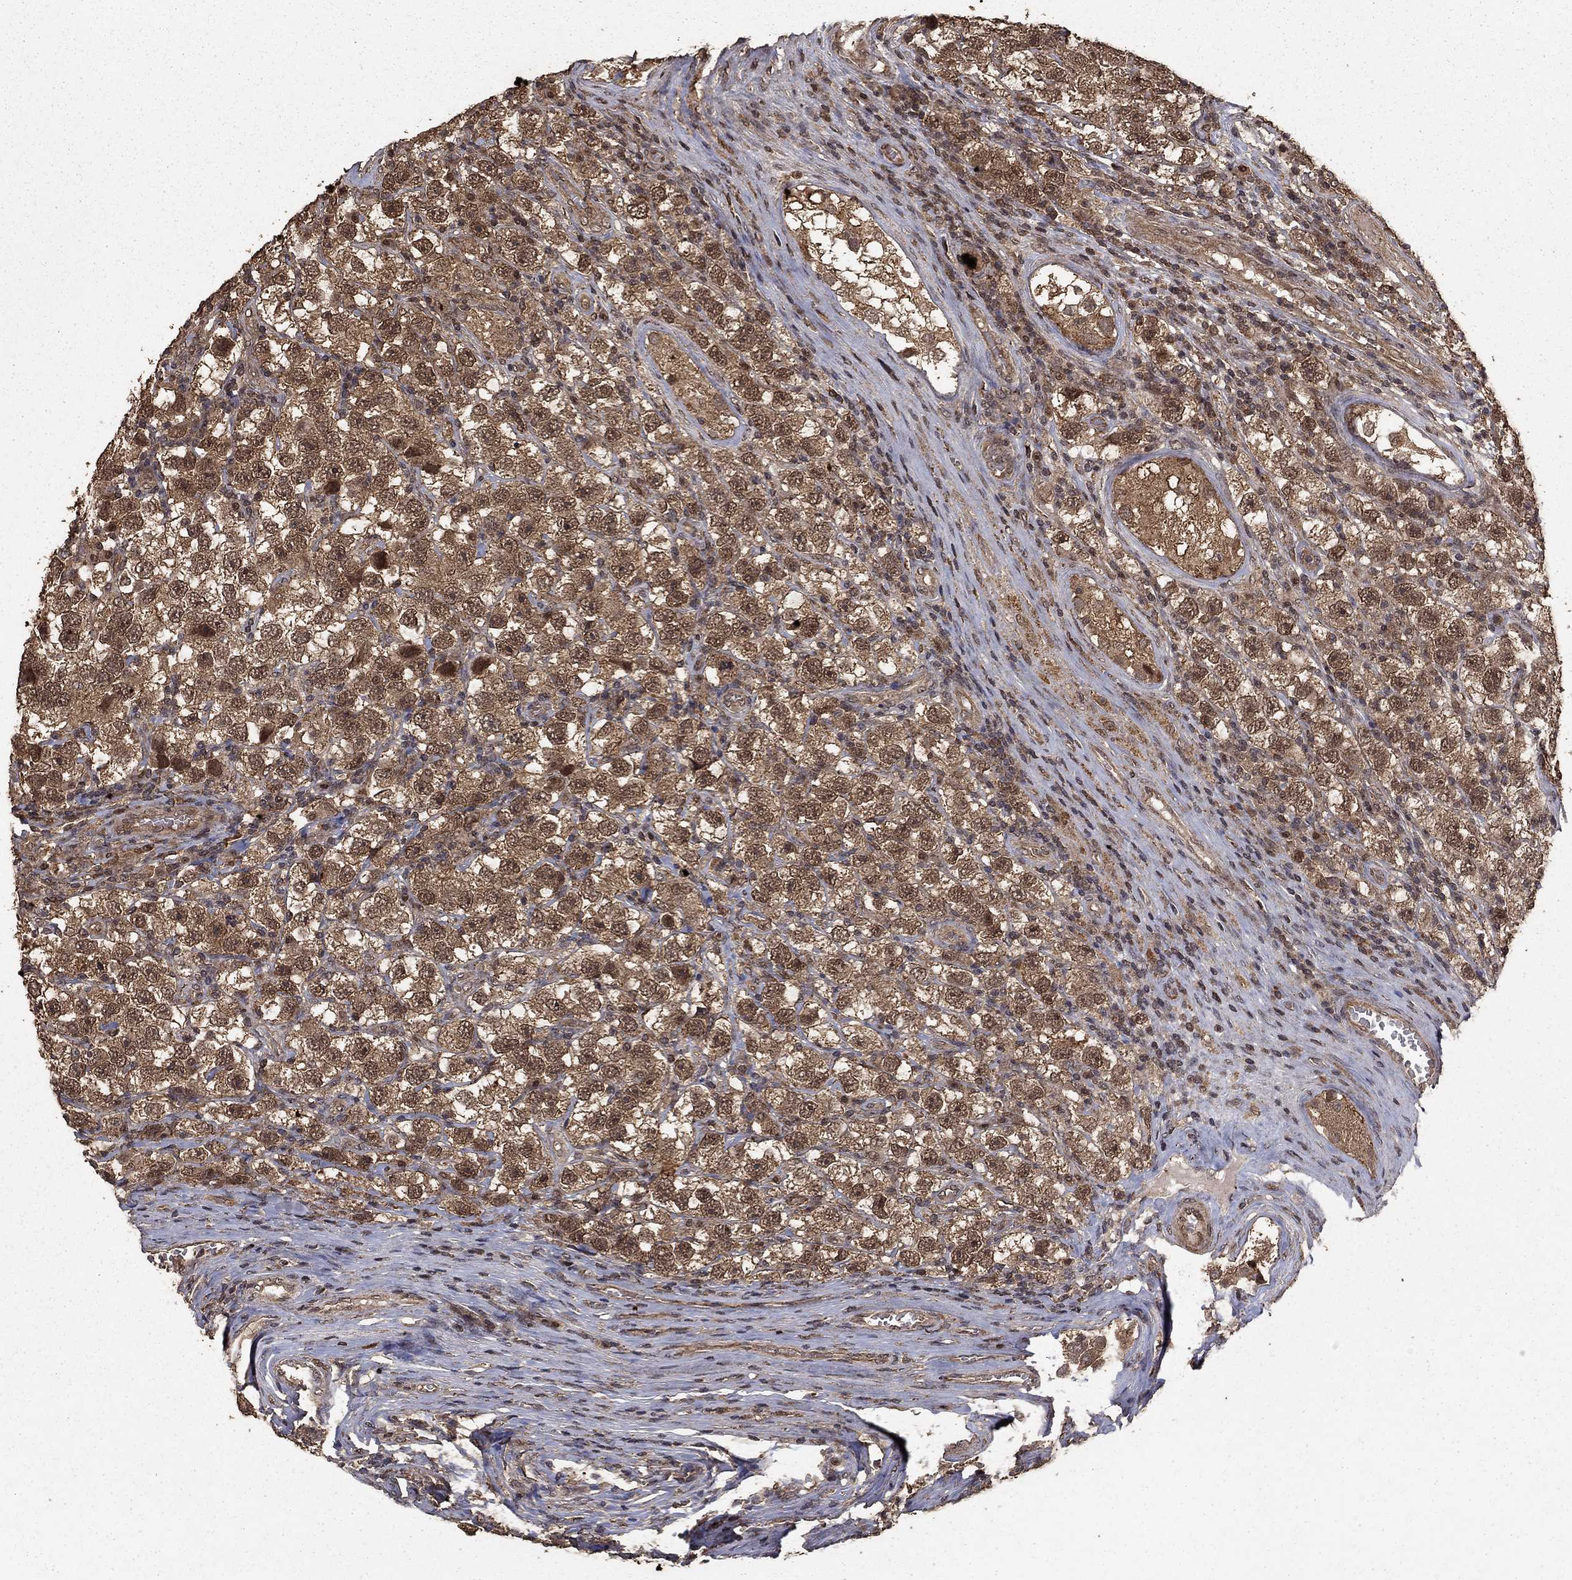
{"staining": {"intensity": "moderate", "quantity": ">75%", "location": "cytoplasmic/membranous,nuclear"}, "tissue": "testis cancer", "cell_type": "Tumor cells", "image_type": "cancer", "snomed": [{"axis": "morphology", "description": "Seminoma, NOS"}, {"axis": "topography", "description": "Testis"}], "caption": "DAB (3,3'-diaminobenzidine) immunohistochemical staining of human testis seminoma reveals moderate cytoplasmic/membranous and nuclear protein staining in about >75% of tumor cells.", "gene": "PRDM1", "patient": {"sex": "male", "age": 26}}